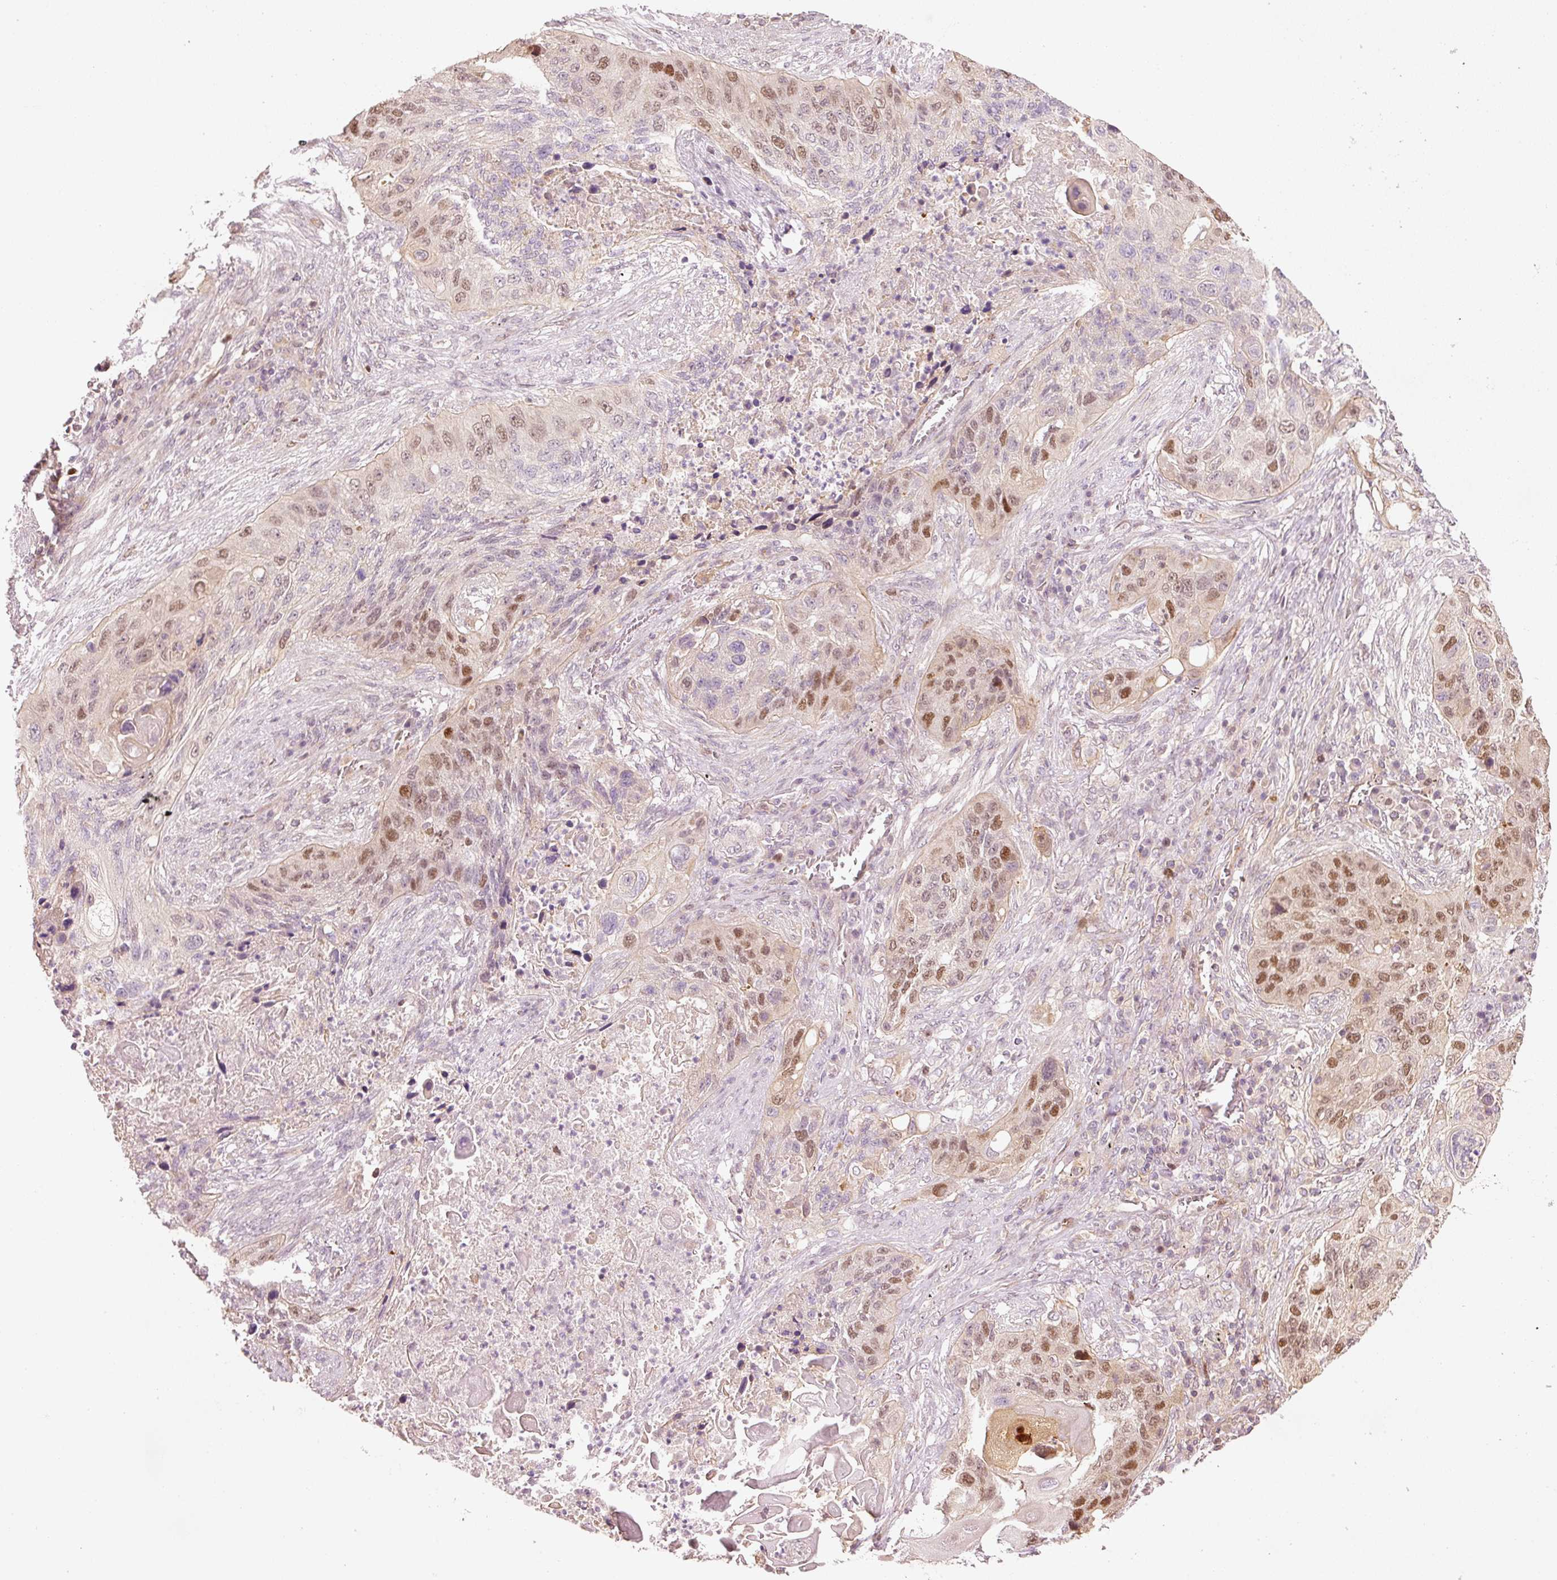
{"staining": {"intensity": "moderate", "quantity": "25%-75%", "location": "nuclear"}, "tissue": "lung cancer", "cell_type": "Tumor cells", "image_type": "cancer", "snomed": [{"axis": "morphology", "description": "Squamous cell carcinoma, NOS"}, {"axis": "topography", "description": "Lung"}], "caption": "The histopathology image displays a brown stain indicating the presence of a protein in the nuclear of tumor cells in lung cancer.", "gene": "TREX2", "patient": {"sex": "female", "age": 63}}